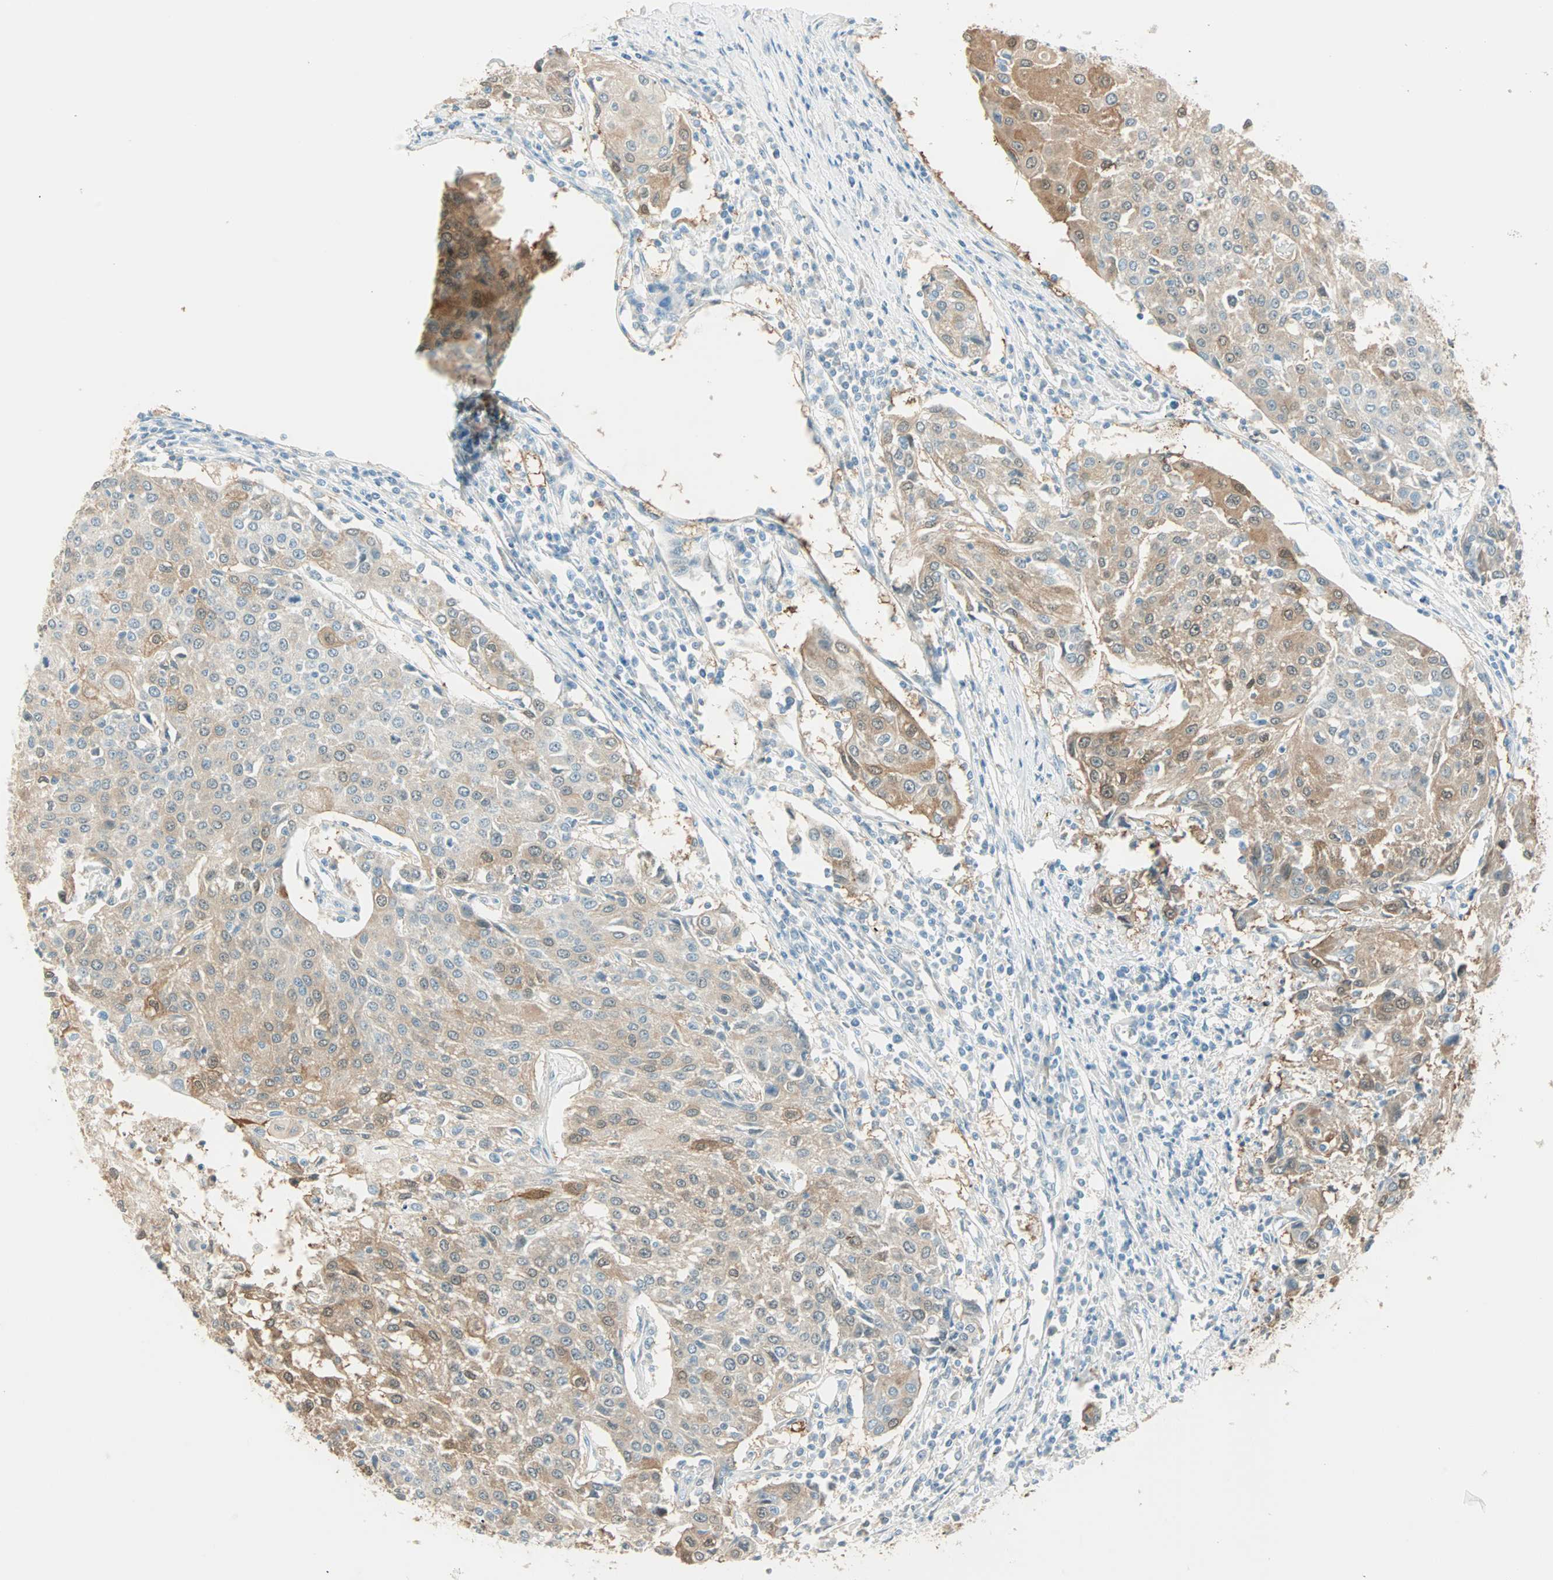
{"staining": {"intensity": "moderate", "quantity": ">75%", "location": "cytoplasmic/membranous,nuclear"}, "tissue": "urothelial cancer", "cell_type": "Tumor cells", "image_type": "cancer", "snomed": [{"axis": "morphology", "description": "Urothelial carcinoma, High grade"}, {"axis": "topography", "description": "Urinary bladder"}], "caption": "Immunohistochemical staining of high-grade urothelial carcinoma displays moderate cytoplasmic/membranous and nuclear protein expression in approximately >75% of tumor cells.", "gene": "S100A1", "patient": {"sex": "female", "age": 85}}